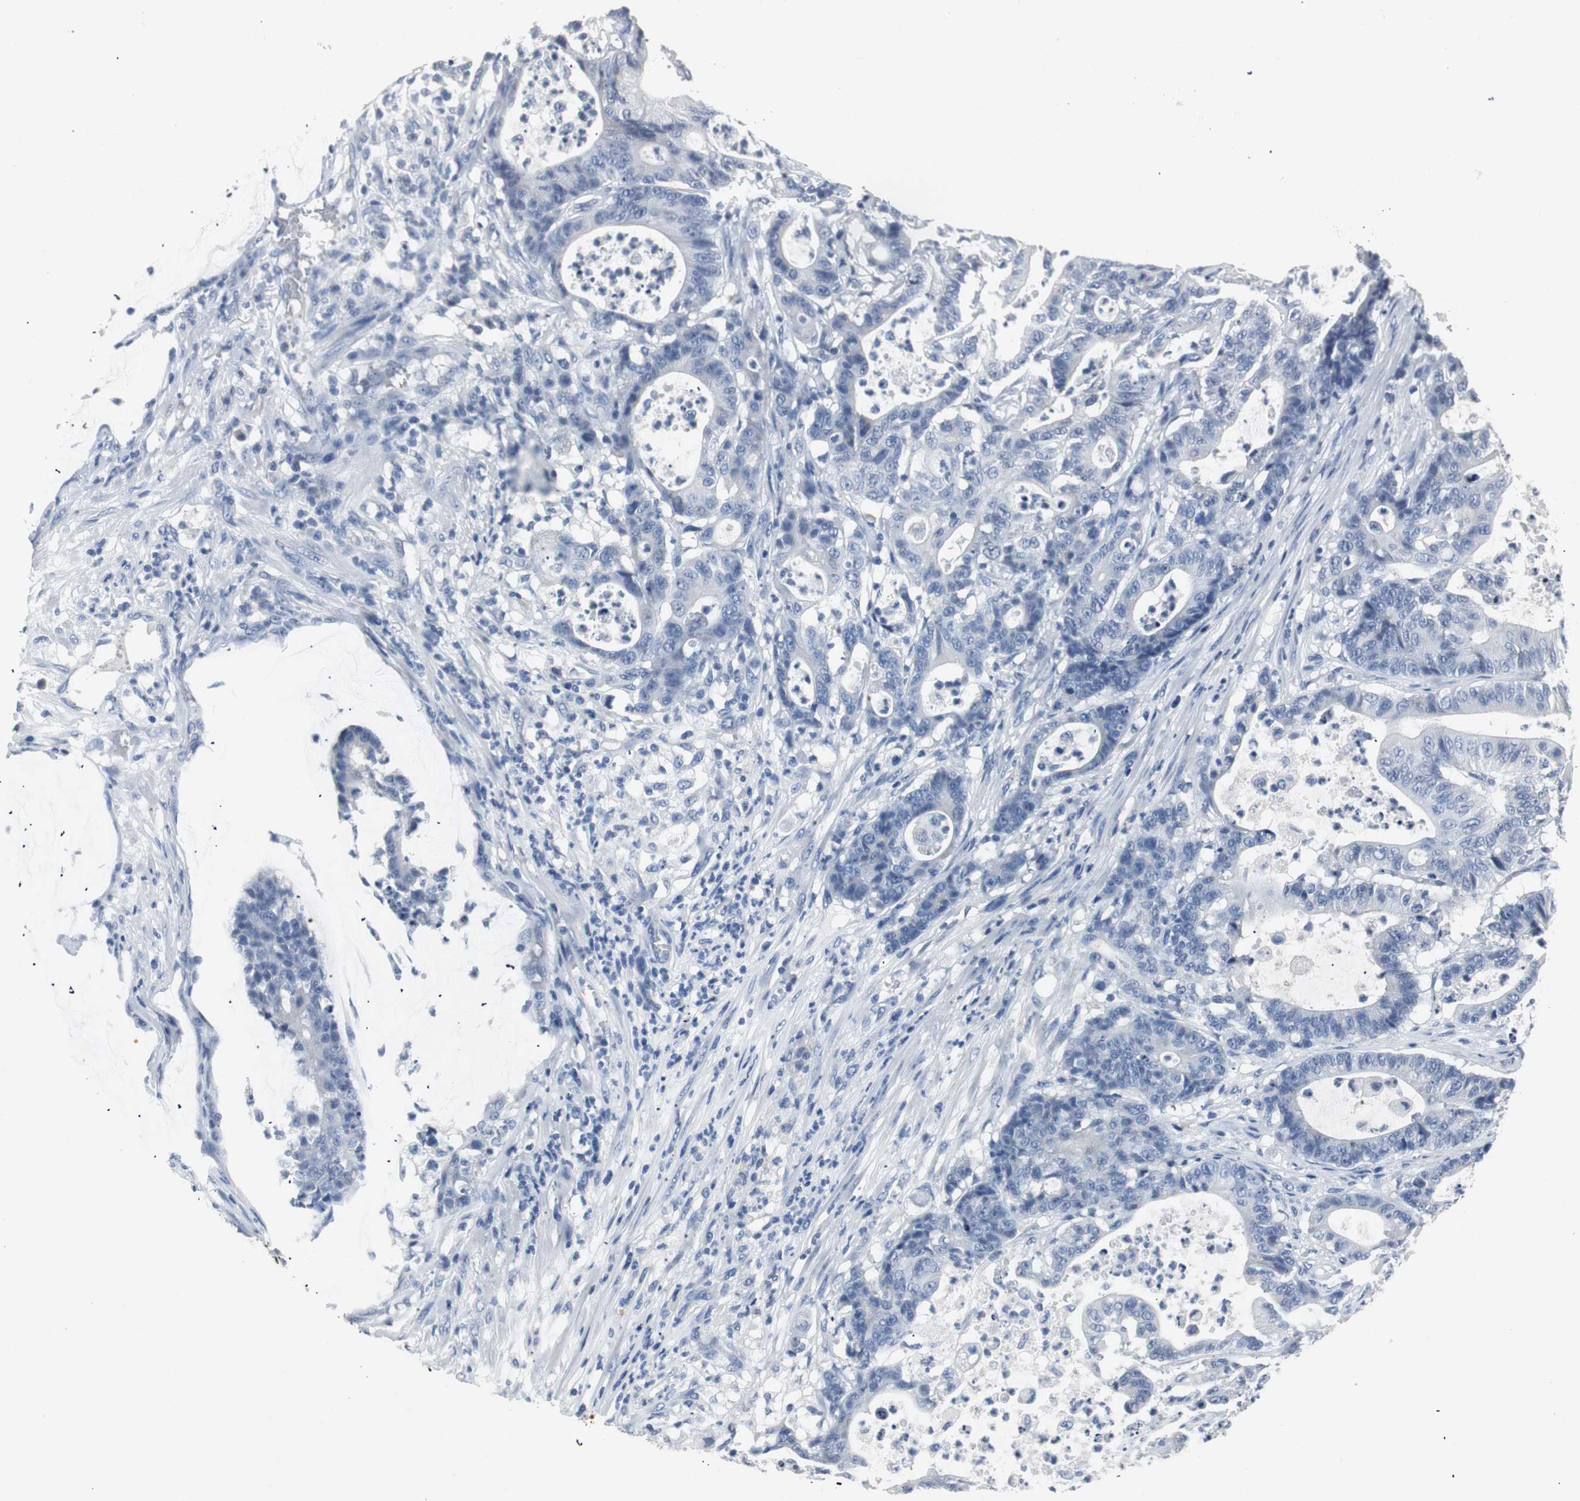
{"staining": {"intensity": "negative", "quantity": "none", "location": "none"}, "tissue": "colorectal cancer", "cell_type": "Tumor cells", "image_type": "cancer", "snomed": [{"axis": "morphology", "description": "Adenocarcinoma, NOS"}, {"axis": "topography", "description": "Colon"}], "caption": "A high-resolution photomicrograph shows immunohistochemistry (IHC) staining of colorectal cancer (adenocarcinoma), which demonstrates no significant staining in tumor cells.", "gene": "LRP2", "patient": {"sex": "female", "age": 84}}